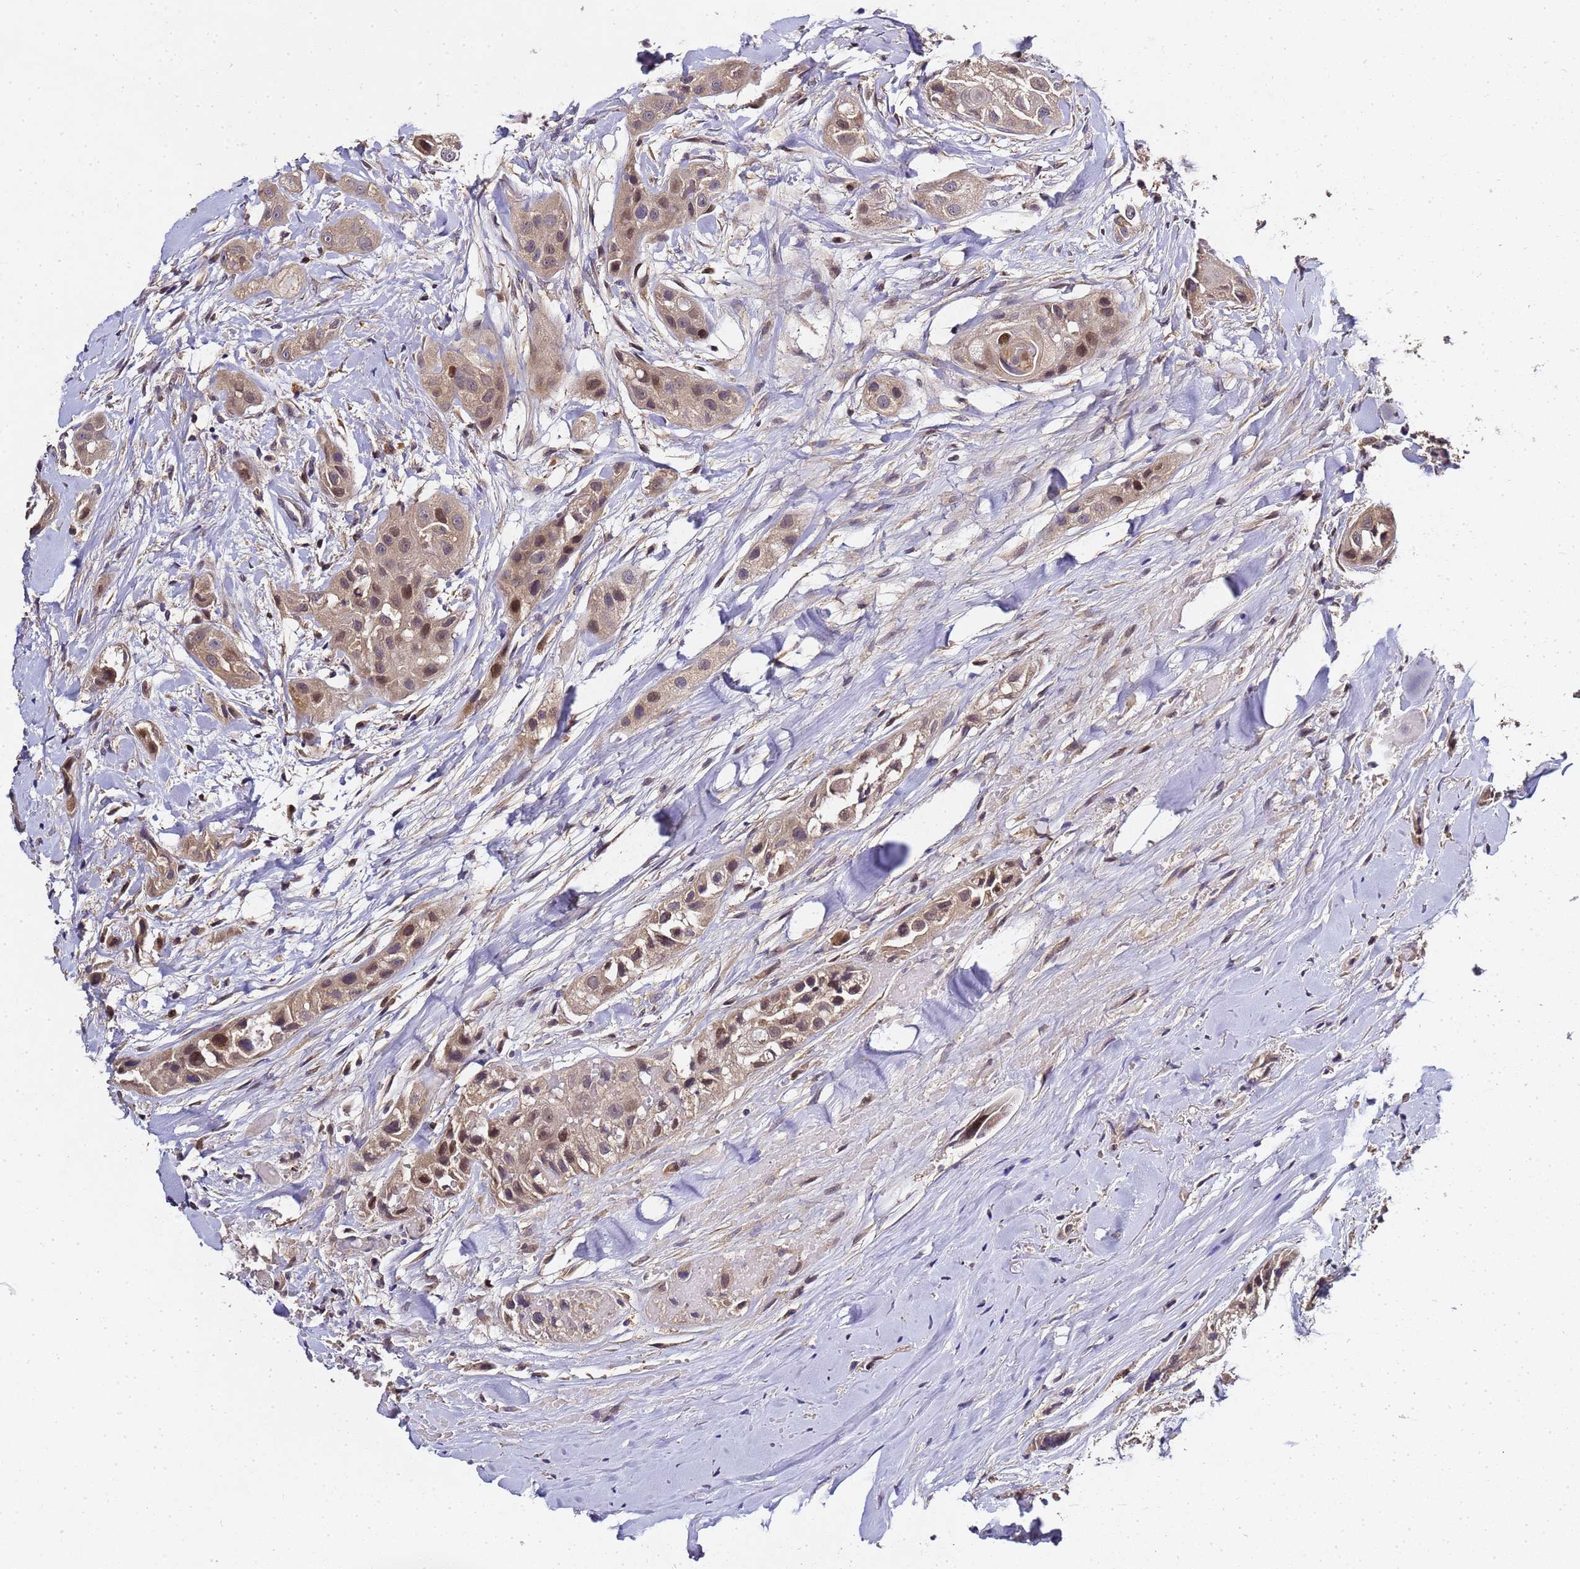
{"staining": {"intensity": "moderate", "quantity": "<25%", "location": "cytoplasmic/membranous,nuclear"}, "tissue": "head and neck cancer", "cell_type": "Tumor cells", "image_type": "cancer", "snomed": [{"axis": "morphology", "description": "Normal tissue, NOS"}, {"axis": "morphology", "description": "Squamous cell carcinoma, NOS"}, {"axis": "topography", "description": "Skeletal muscle"}, {"axis": "topography", "description": "Head-Neck"}], "caption": "Human head and neck cancer stained with a brown dye demonstrates moderate cytoplasmic/membranous and nuclear positive positivity in about <25% of tumor cells.", "gene": "LGI4", "patient": {"sex": "male", "age": 51}}